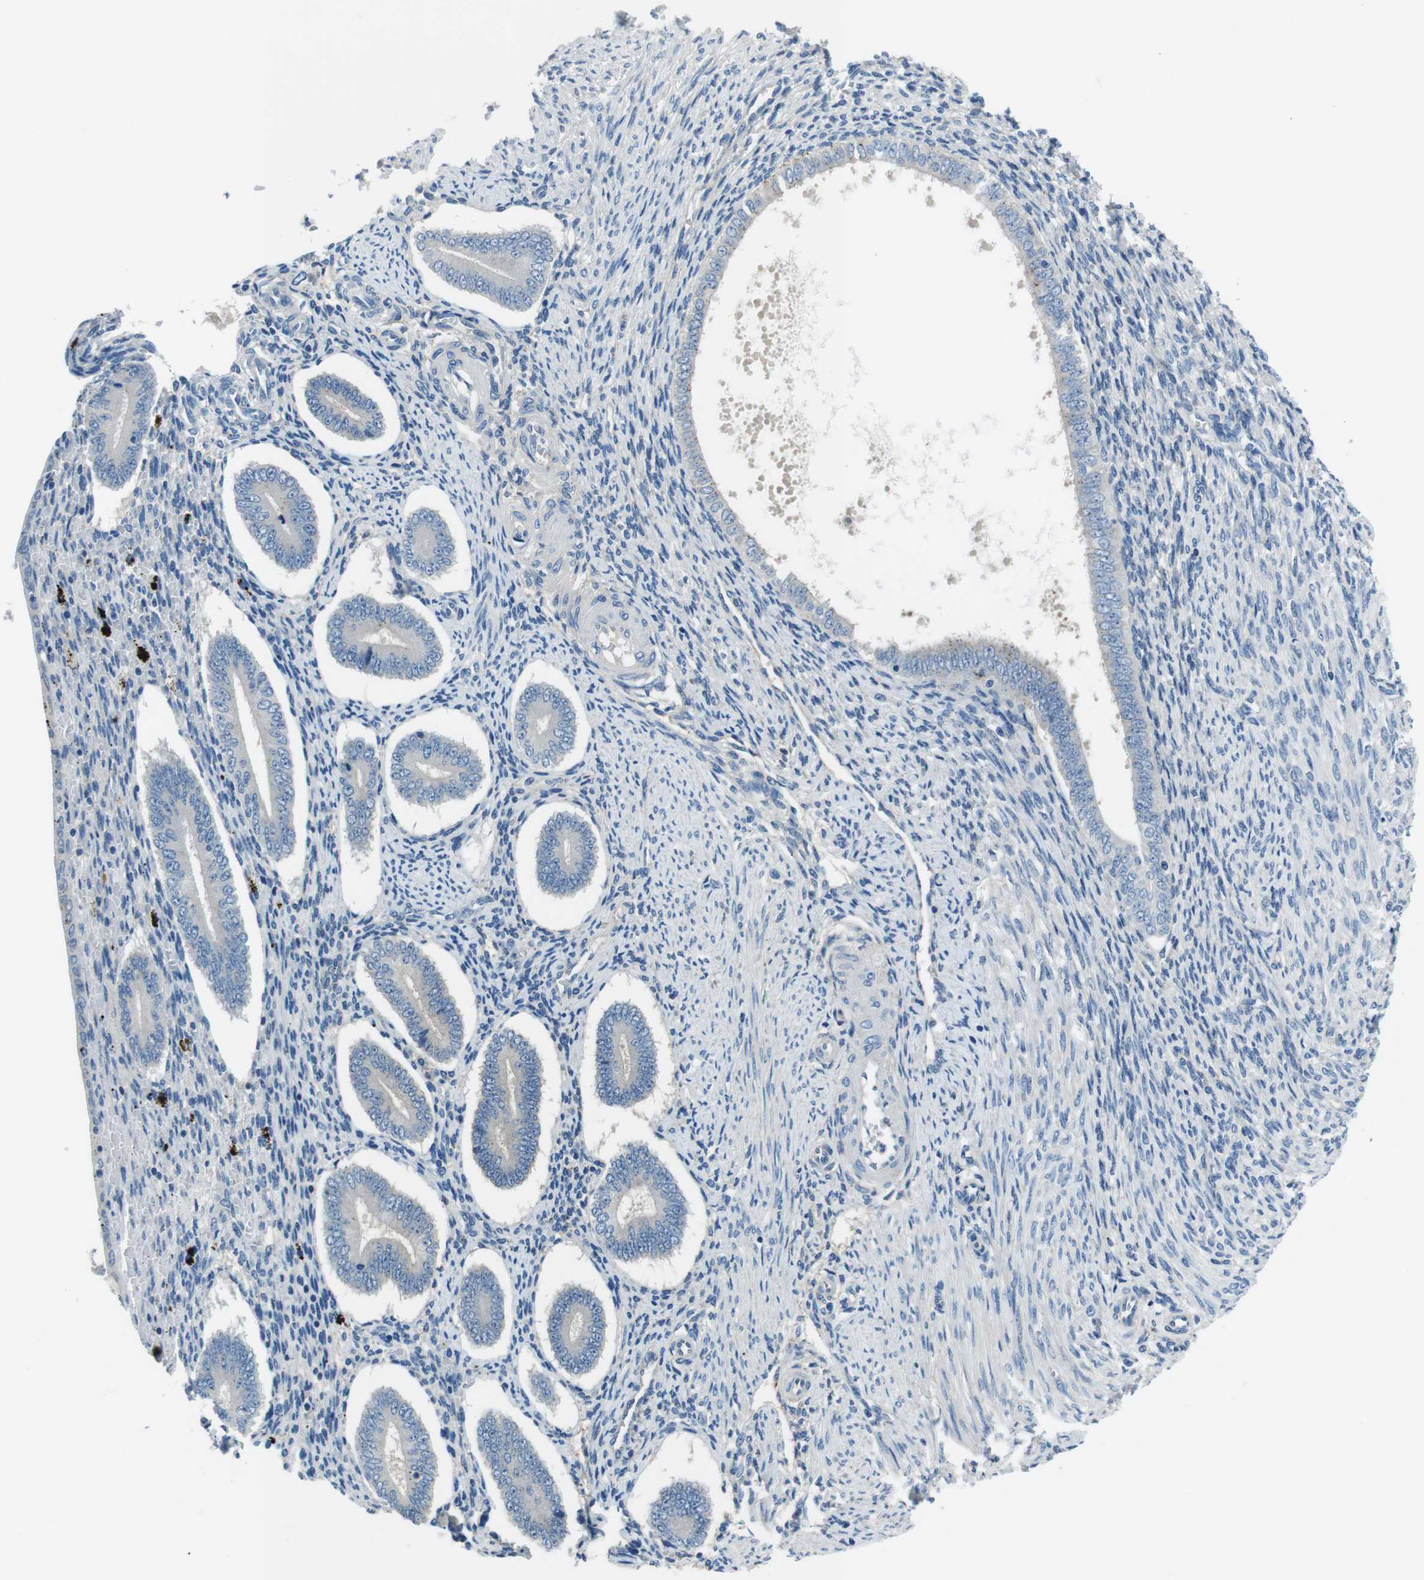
{"staining": {"intensity": "negative", "quantity": "none", "location": "none"}, "tissue": "endometrium", "cell_type": "Cells in endometrial stroma", "image_type": "normal", "snomed": [{"axis": "morphology", "description": "Normal tissue, NOS"}, {"axis": "topography", "description": "Endometrium"}], "caption": "Immunohistochemical staining of benign human endometrium reveals no significant expression in cells in endometrial stroma.", "gene": "TULP3", "patient": {"sex": "female", "age": 42}}